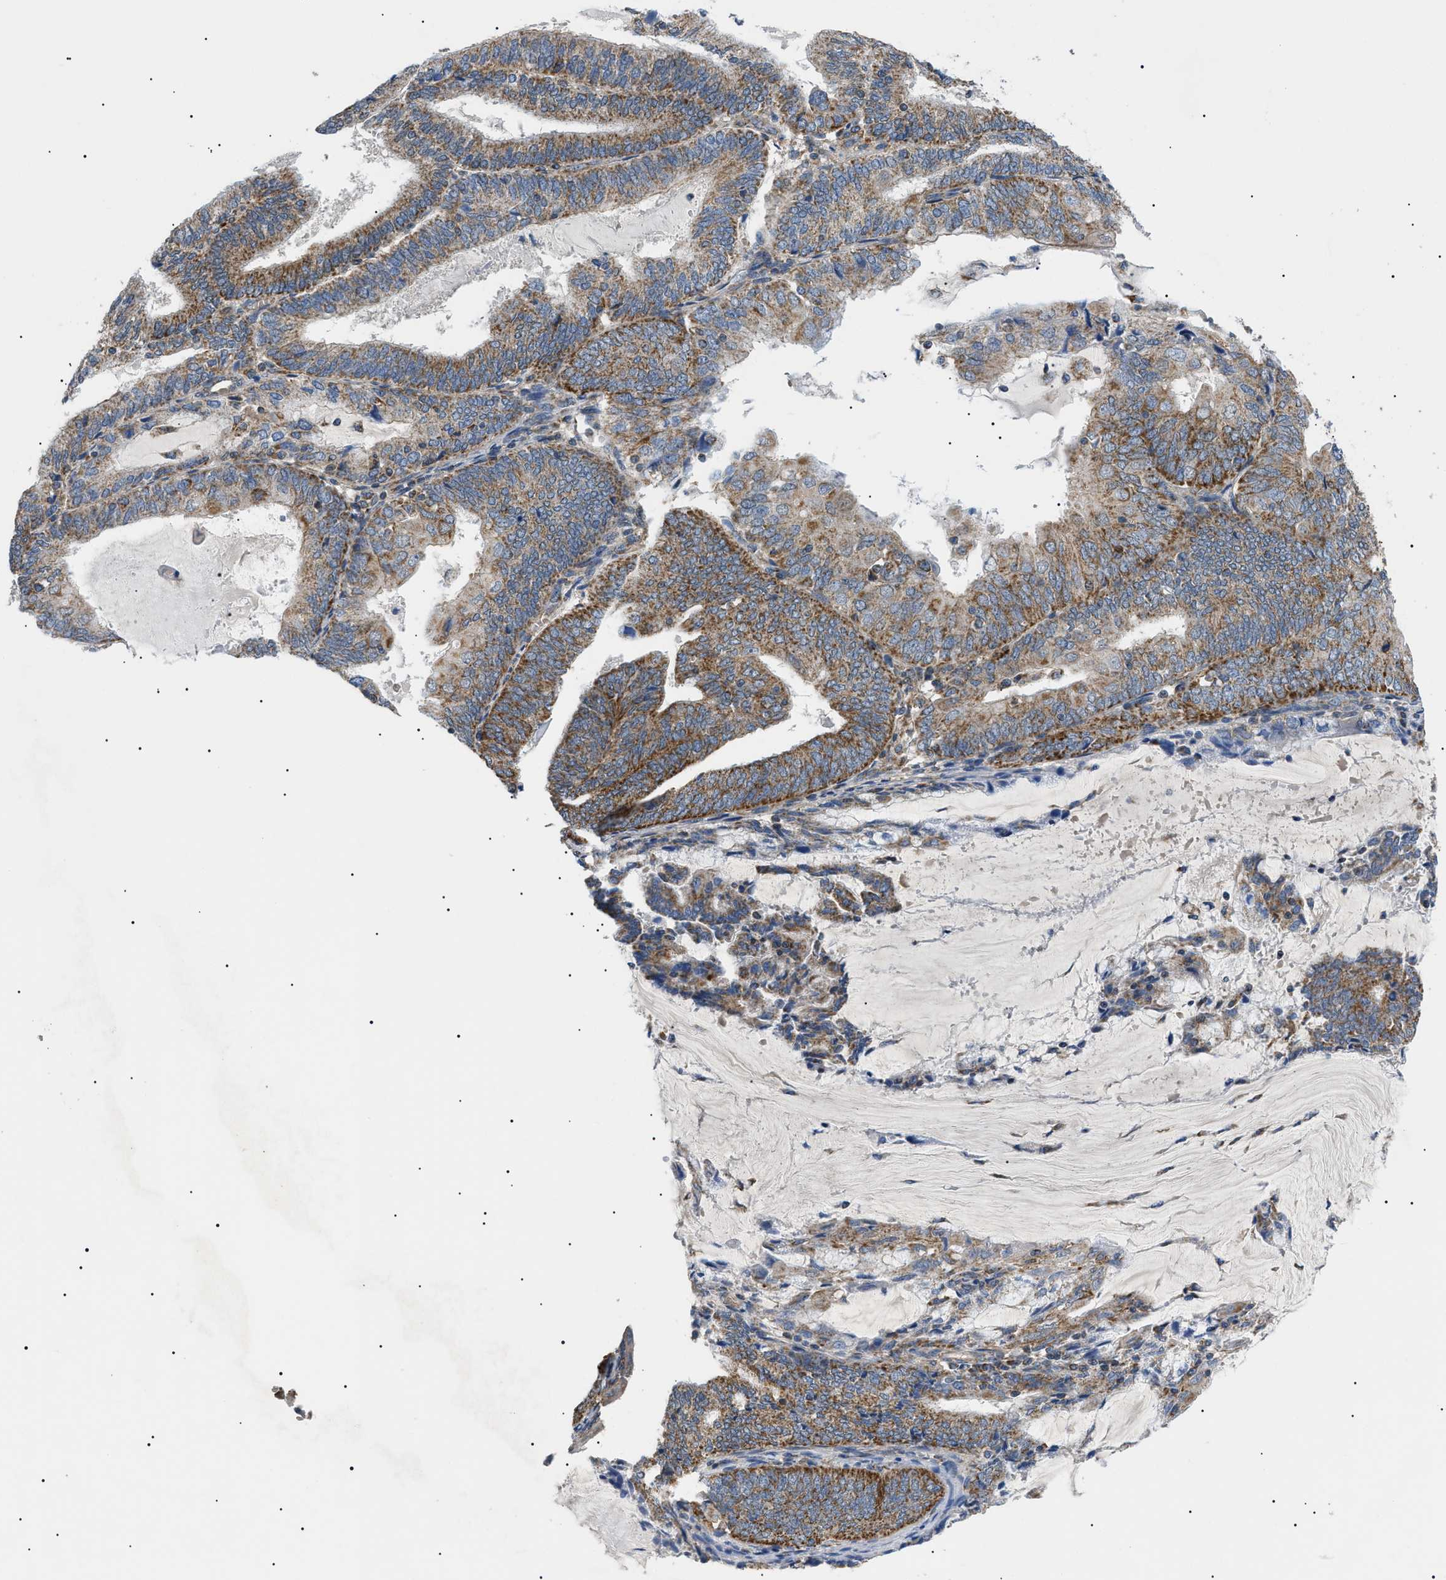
{"staining": {"intensity": "moderate", "quantity": ">75%", "location": "cytoplasmic/membranous"}, "tissue": "endometrial cancer", "cell_type": "Tumor cells", "image_type": "cancer", "snomed": [{"axis": "morphology", "description": "Adenocarcinoma, NOS"}, {"axis": "topography", "description": "Endometrium"}], "caption": "Immunohistochemistry (DAB (3,3'-diaminobenzidine)) staining of human endometrial adenocarcinoma demonstrates moderate cytoplasmic/membranous protein positivity in about >75% of tumor cells.", "gene": "TOMM6", "patient": {"sex": "female", "age": 81}}